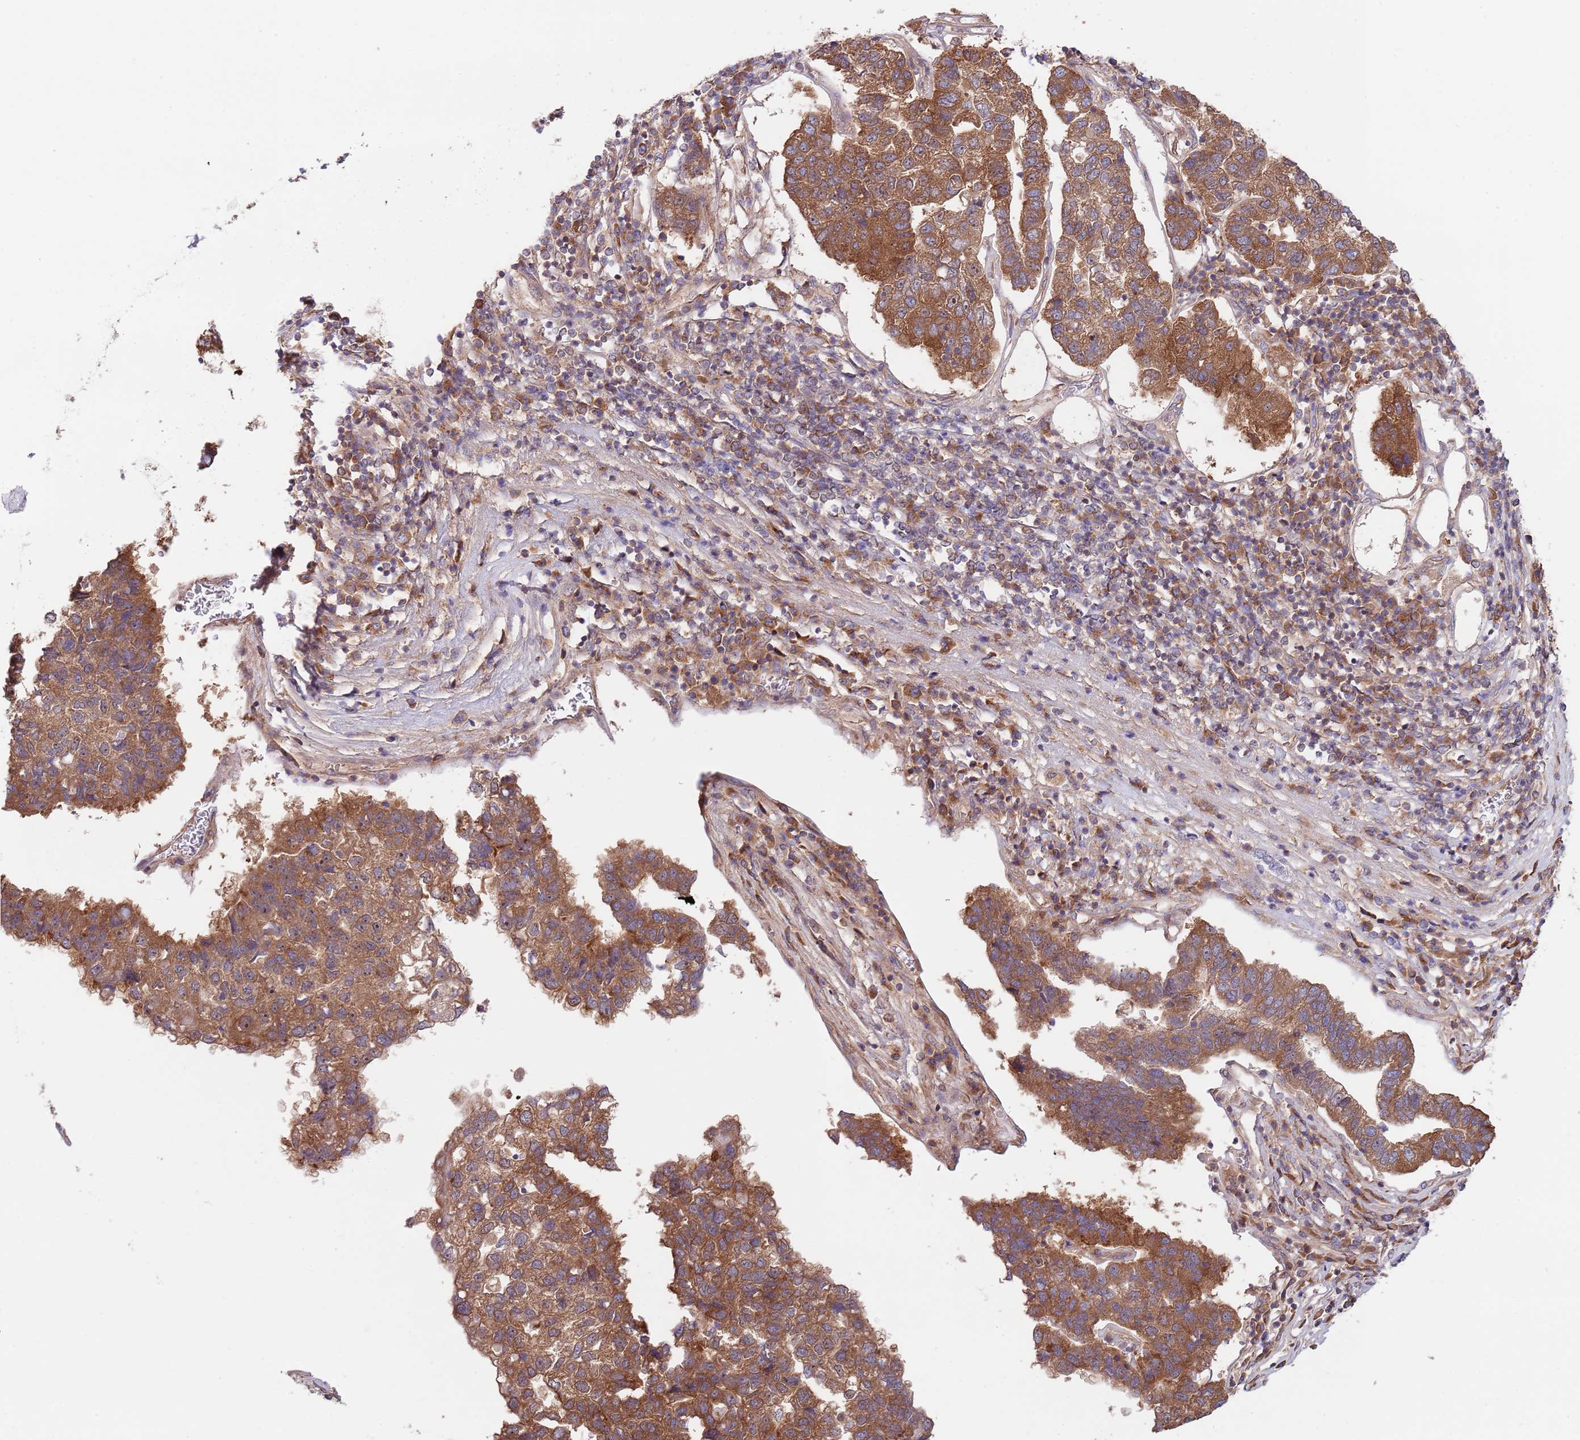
{"staining": {"intensity": "moderate", "quantity": ">75%", "location": "cytoplasmic/membranous"}, "tissue": "pancreatic cancer", "cell_type": "Tumor cells", "image_type": "cancer", "snomed": [{"axis": "morphology", "description": "Adenocarcinoma, NOS"}, {"axis": "topography", "description": "Pancreas"}], "caption": "Pancreatic adenocarcinoma was stained to show a protein in brown. There is medium levels of moderate cytoplasmic/membranous staining in about >75% of tumor cells. The protein is stained brown, and the nuclei are stained in blue (DAB IHC with brightfield microscopy, high magnification).", "gene": "EIF3F", "patient": {"sex": "female", "age": 61}}